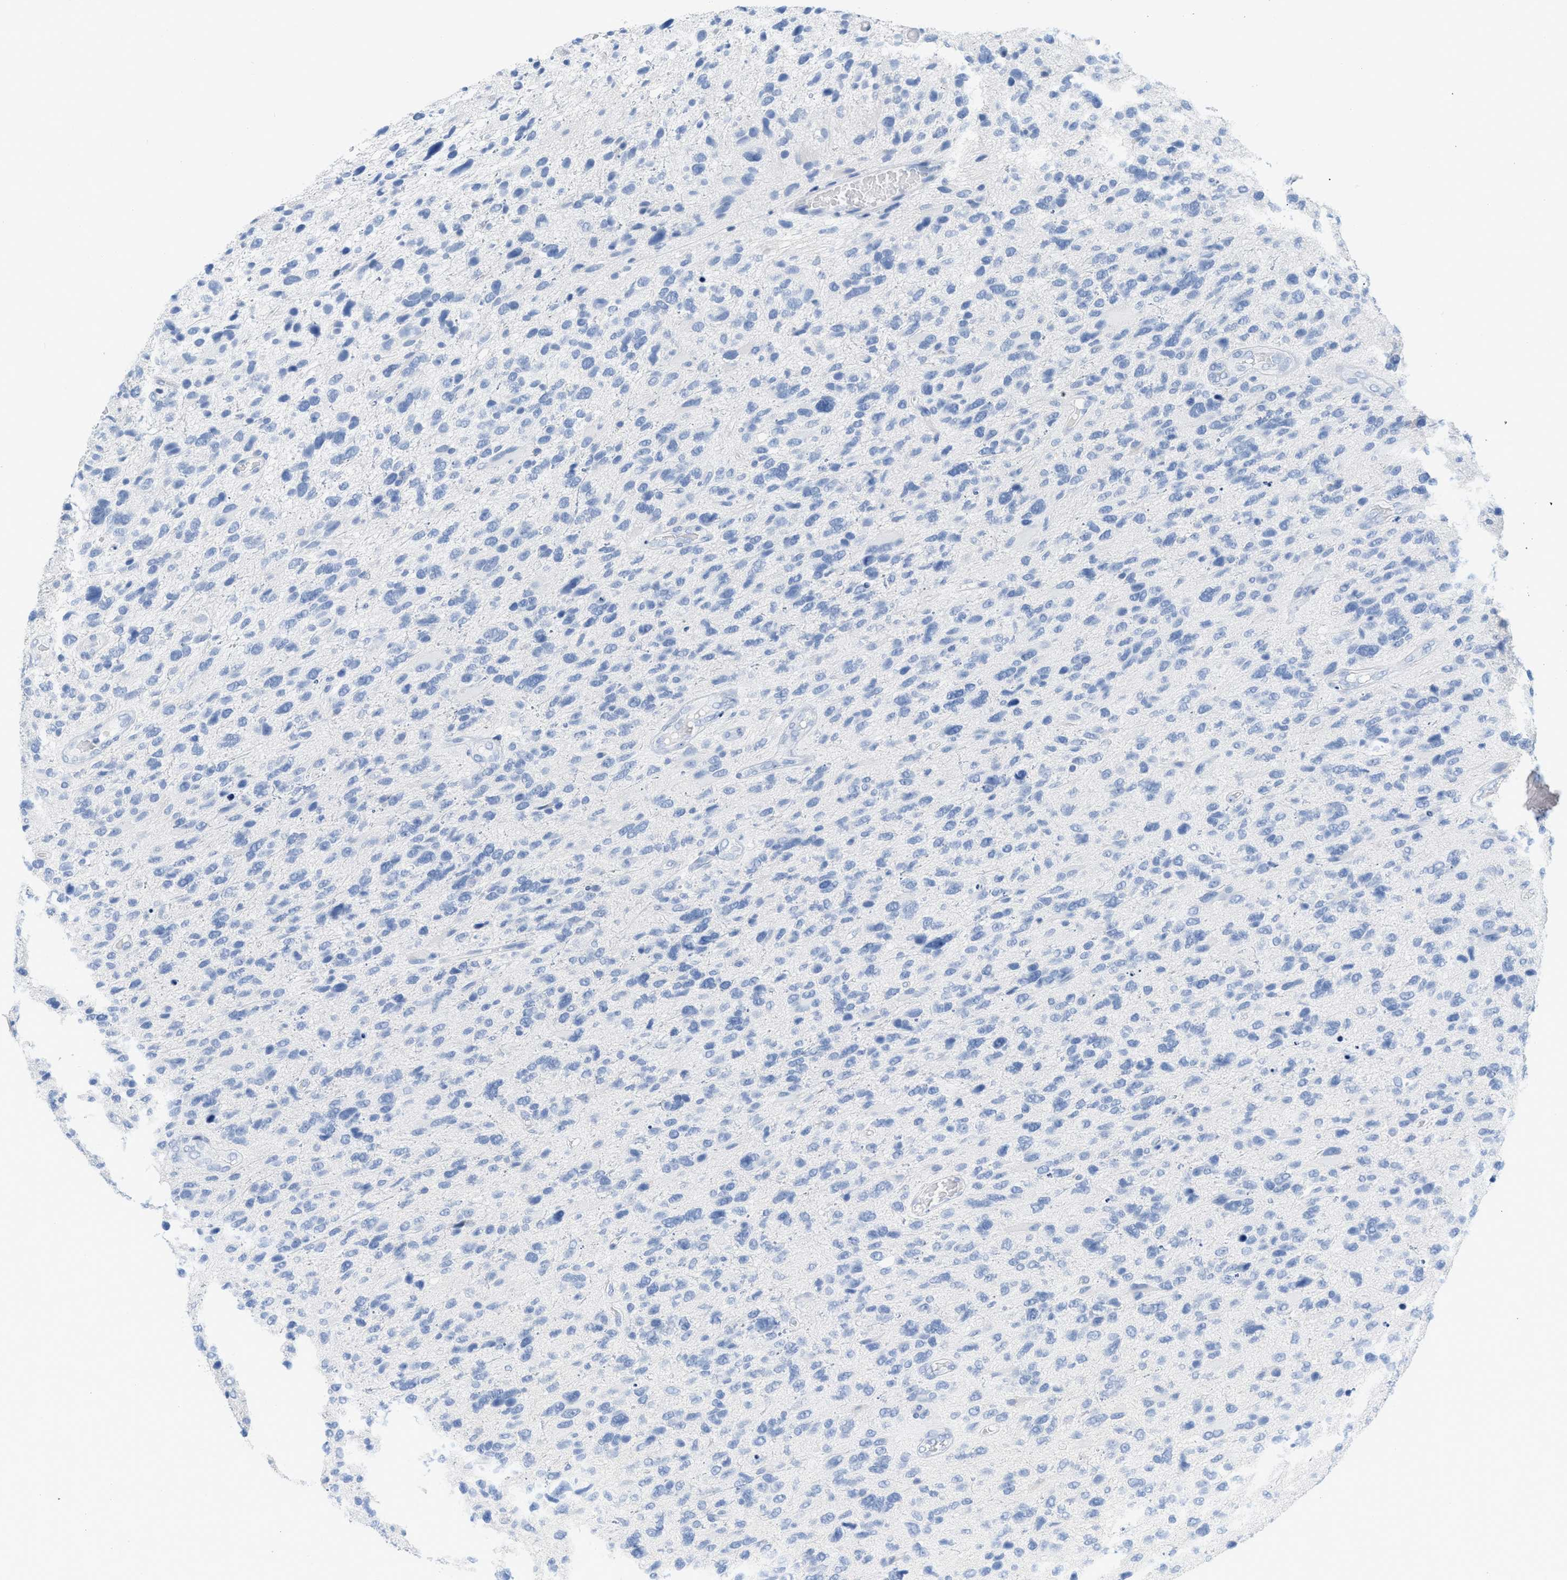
{"staining": {"intensity": "negative", "quantity": "none", "location": "none"}, "tissue": "glioma", "cell_type": "Tumor cells", "image_type": "cancer", "snomed": [{"axis": "morphology", "description": "Glioma, malignant, High grade"}, {"axis": "topography", "description": "Brain"}], "caption": "Tumor cells are negative for protein expression in human high-grade glioma (malignant). The staining is performed using DAB brown chromogen with nuclei counter-stained in using hematoxylin.", "gene": "PAPPA", "patient": {"sex": "female", "age": 58}}